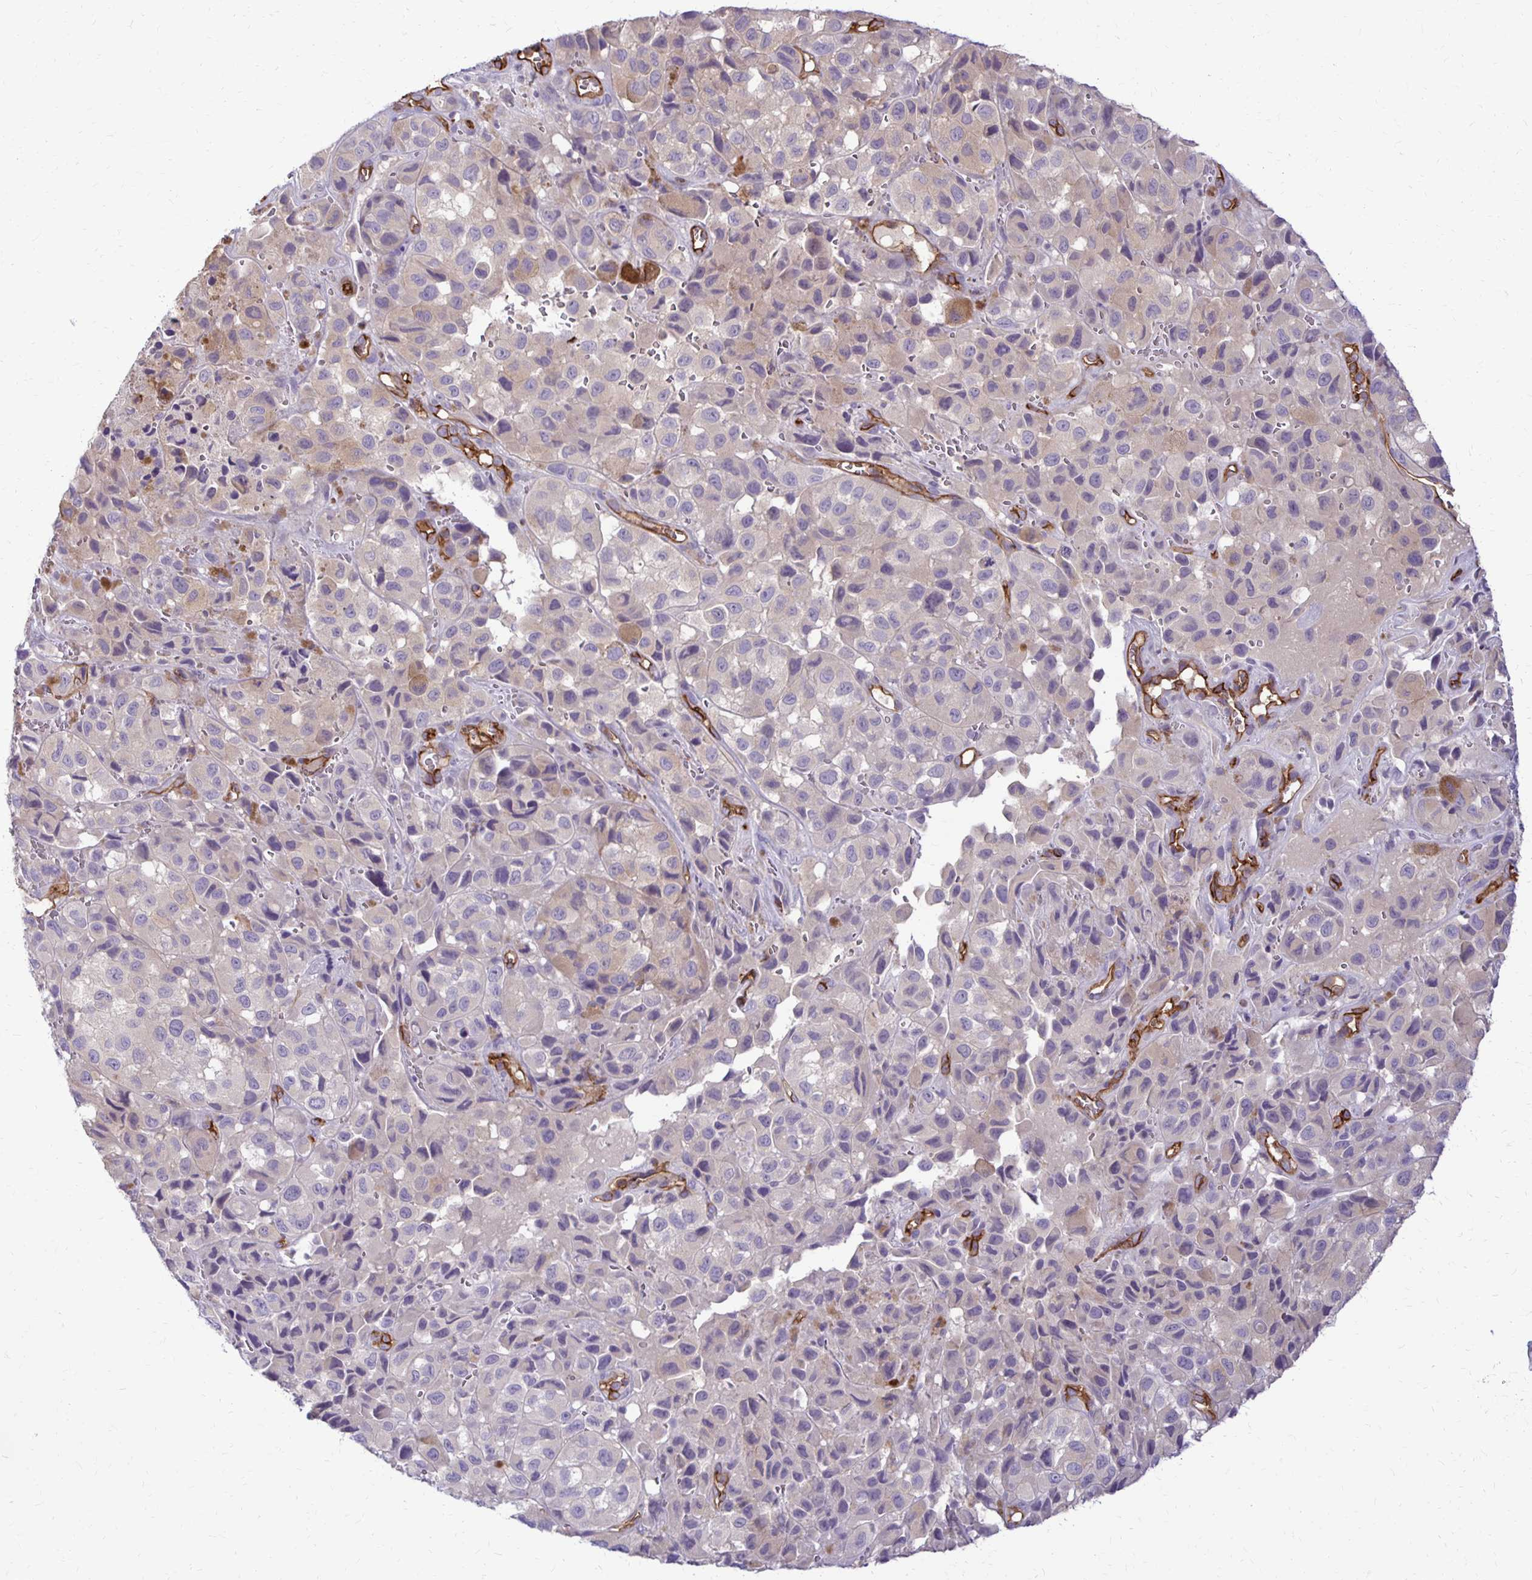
{"staining": {"intensity": "negative", "quantity": "none", "location": "none"}, "tissue": "melanoma", "cell_type": "Tumor cells", "image_type": "cancer", "snomed": [{"axis": "morphology", "description": "Malignant melanoma, NOS"}, {"axis": "topography", "description": "Skin"}], "caption": "IHC of human melanoma displays no staining in tumor cells.", "gene": "TTYH1", "patient": {"sex": "male", "age": 93}}